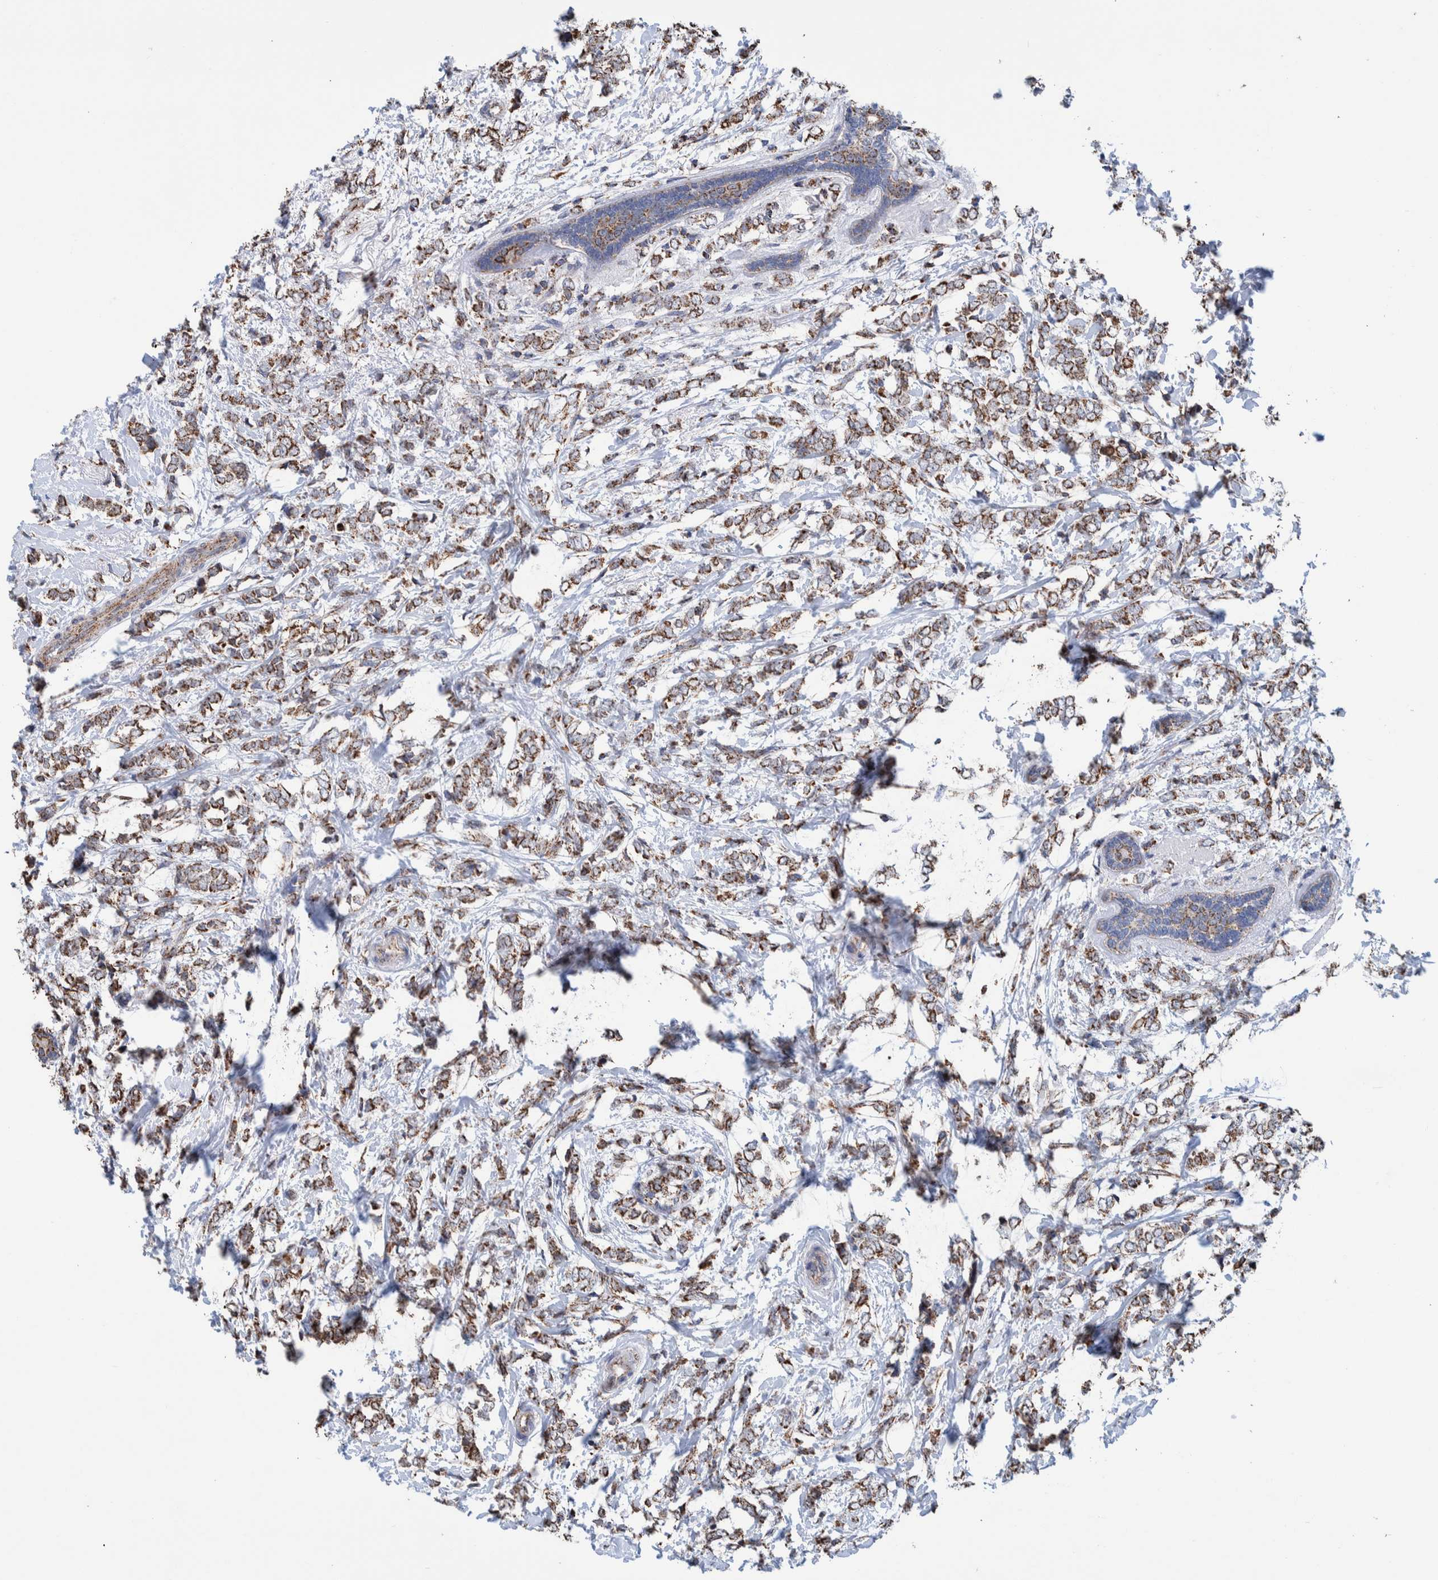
{"staining": {"intensity": "moderate", "quantity": ">75%", "location": "cytoplasmic/membranous"}, "tissue": "breast cancer", "cell_type": "Tumor cells", "image_type": "cancer", "snomed": [{"axis": "morphology", "description": "Normal tissue, NOS"}, {"axis": "morphology", "description": "Lobular carcinoma"}, {"axis": "topography", "description": "Breast"}], "caption": "Protein analysis of breast cancer tissue shows moderate cytoplasmic/membranous staining in about >75% of tumor cells.", "gene": "DECR1", "patient": {"sex": "female", "age": 47}}